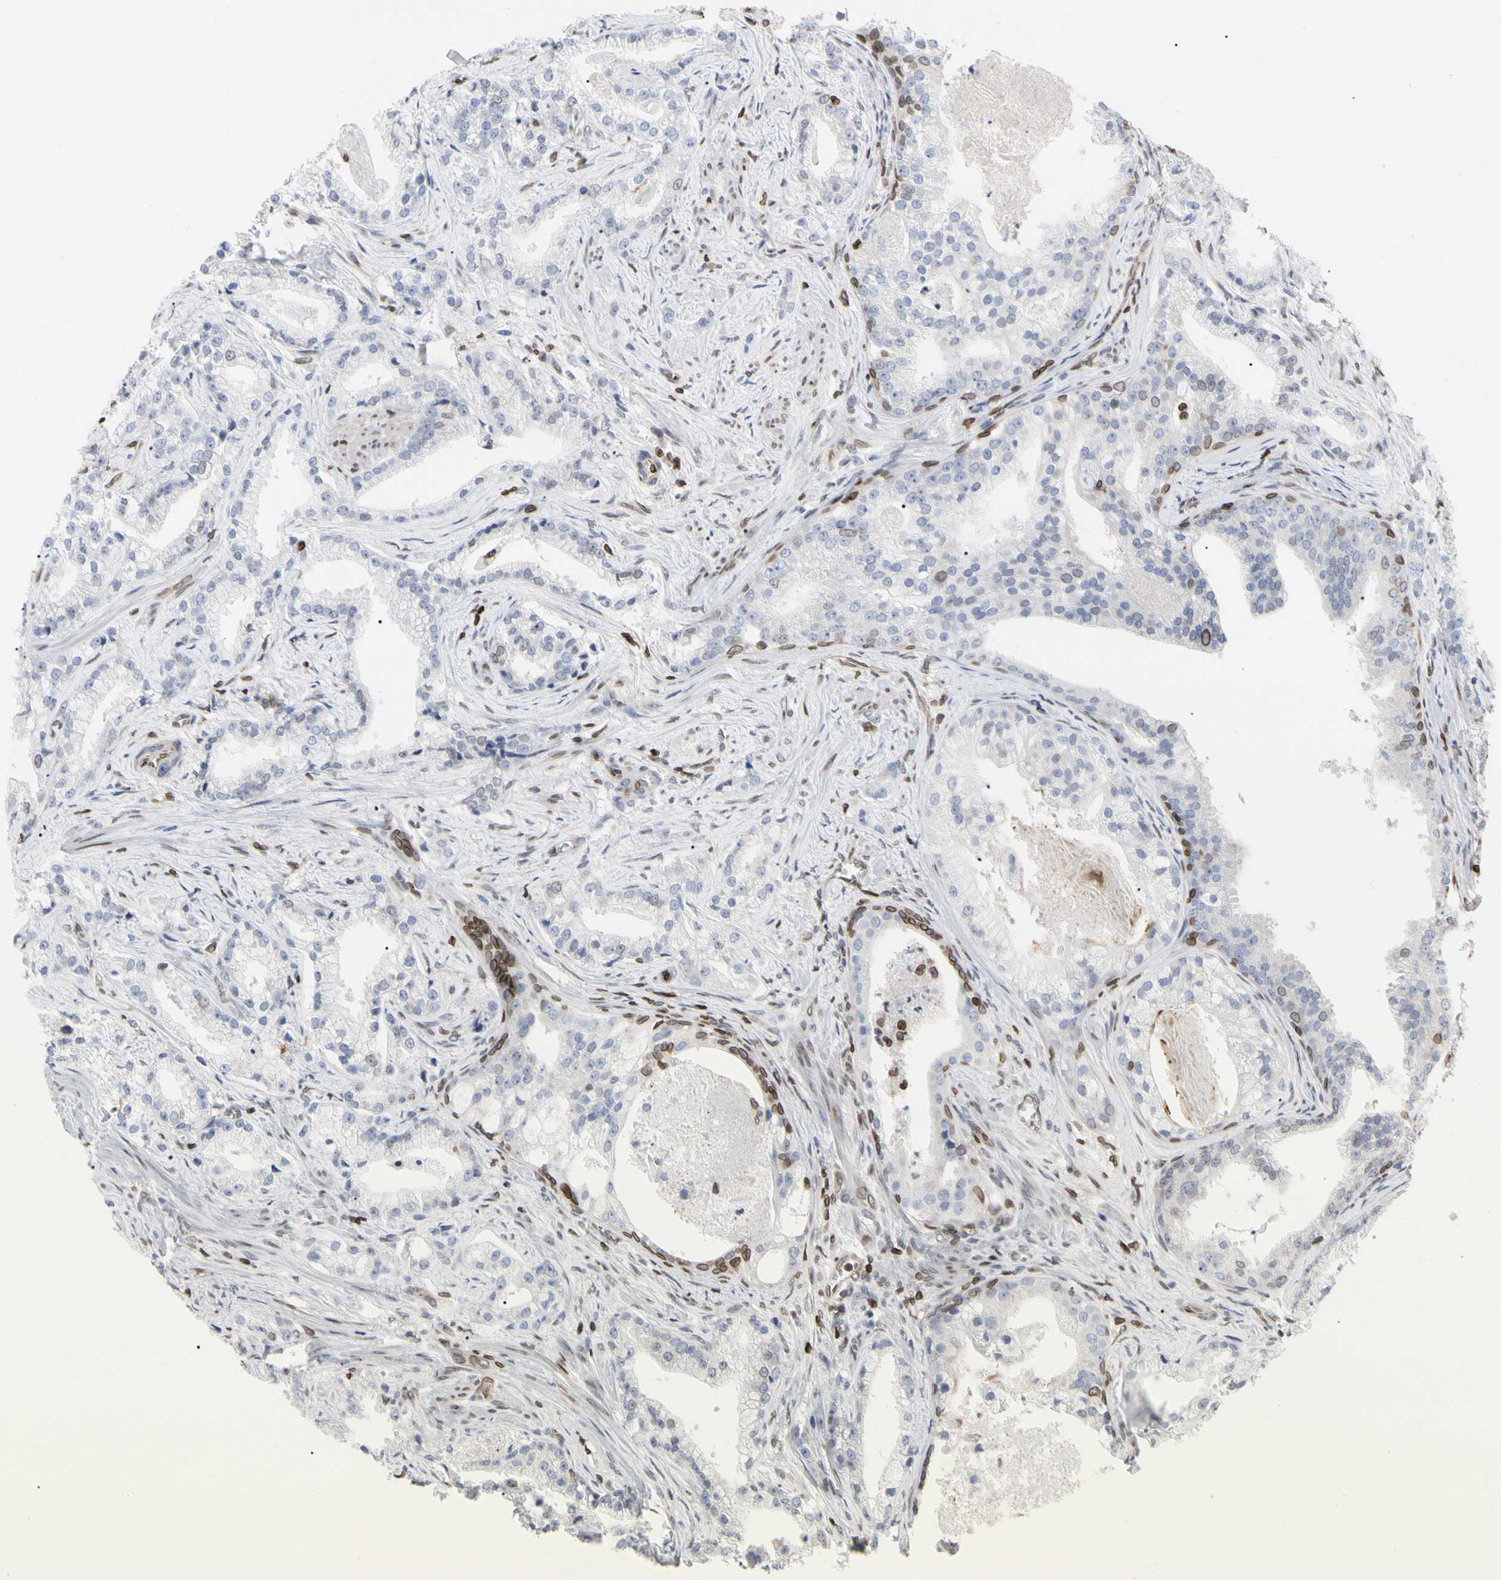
{"staining": {"intensity": "negative", "quantity": "none", "location": "none"}, "tissue": "prostate cancer", "cell_type": "Tumor cells", "image_type": "cancer", "snomed": [{"axis": "morphology", "description": "Adenocarcinoma, Low grade"}, {"axis": "topography", "description": "Prostate"}], "caption": "A high-resolution micrograph shows immunohistochemistry (IHC) staining of prostate cancer, which exhibits no significant positivity in tumor cells.", "gene": "TMPO", "patient": {"sex": "male", "age": 59}}